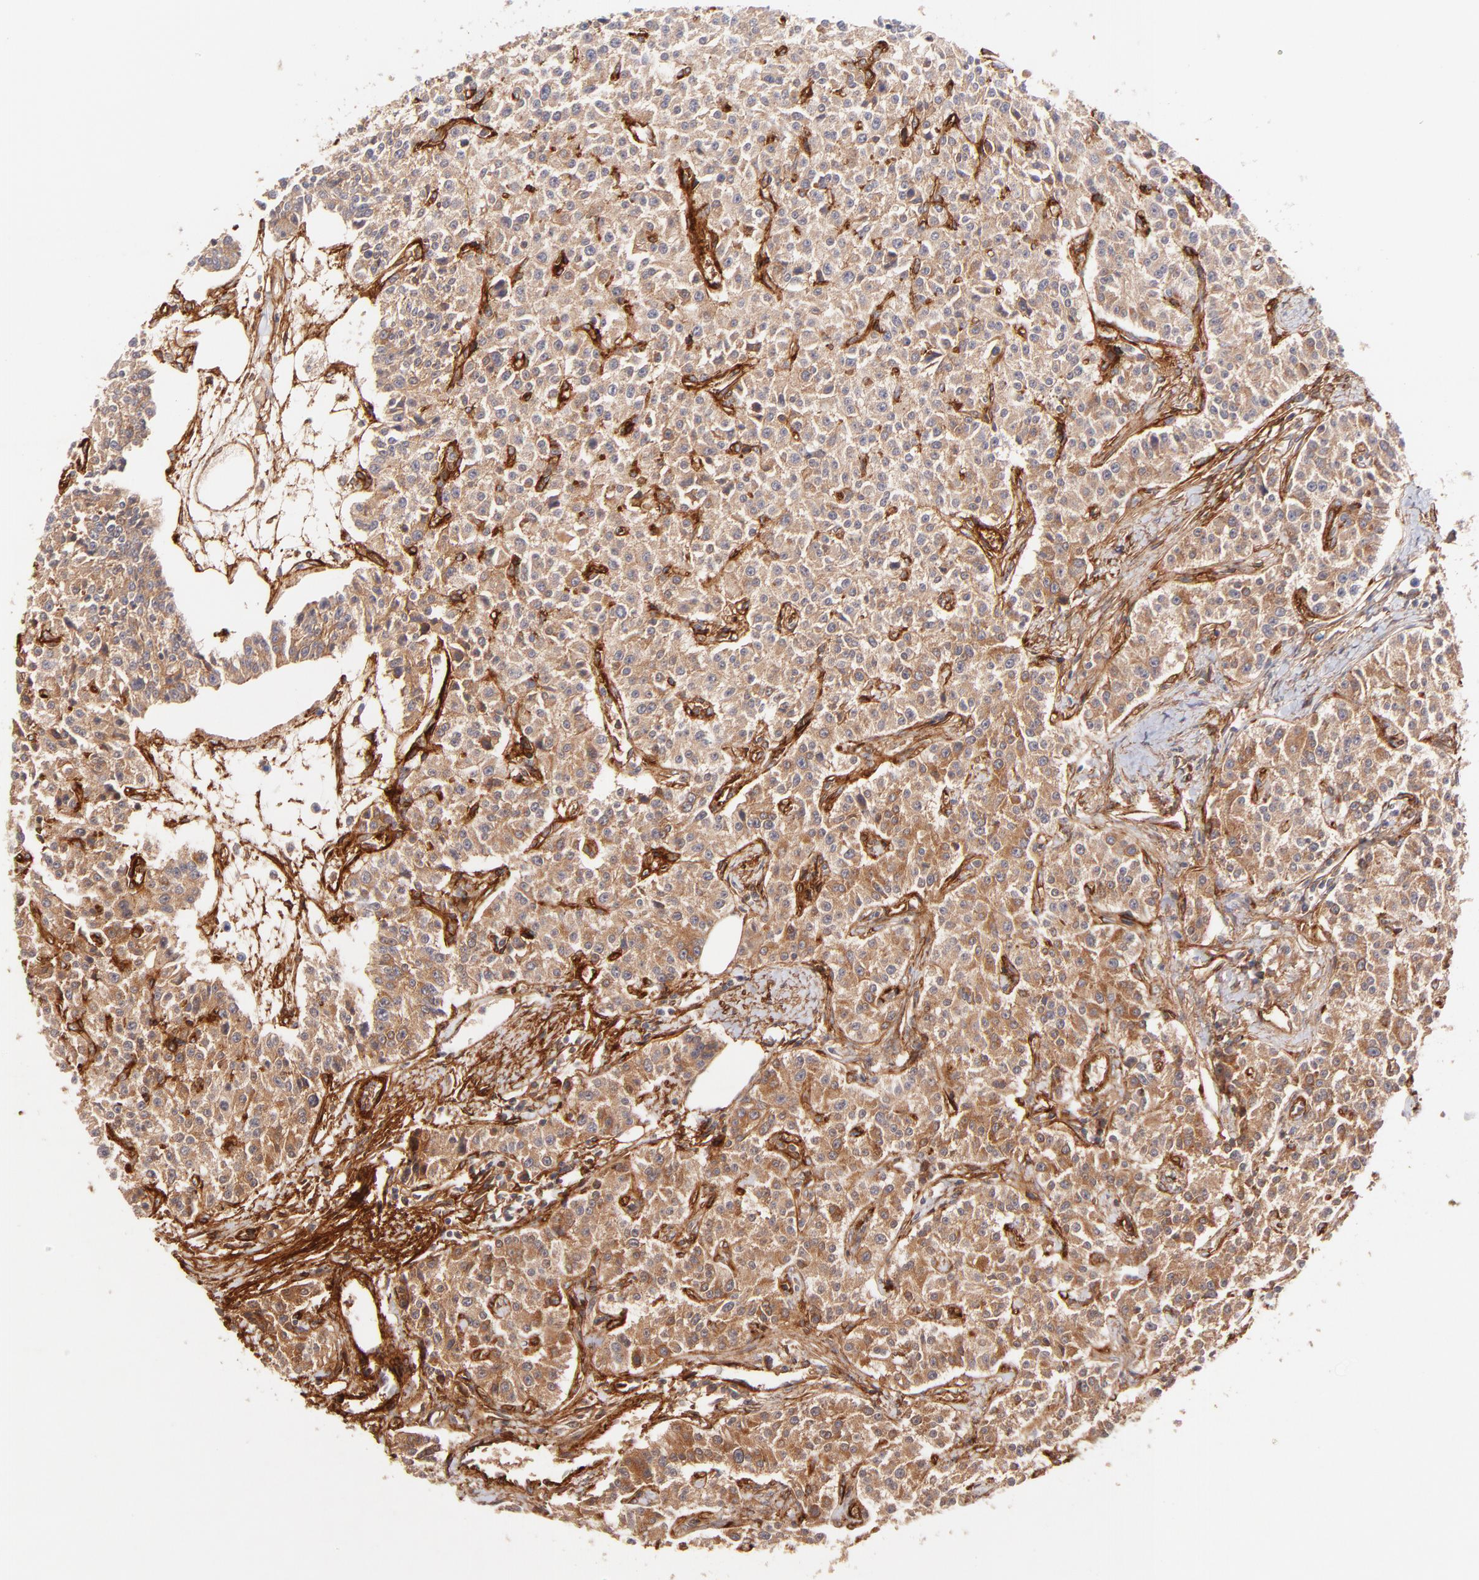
{"staining": {"intensity": "weak", "quantity": ">75%", "location": "cytoplasmic/membranous"}, "tissue": "carcinoid", "cell_type": "Tumor cells", "image_type": "cancer", "snomed": [{"axis": "morphology", "description": "Carcinoid, malignant, NOS"}, {"axis": "topography", "description": "Stomach"}], "caption": "This is a micrograph of immunohistochemistry (IHC) staining of malignant carcinoid, which shows weak positivity in the cytoplasmic/membranous of tumor cells.", "gene": "ITGB1", "patient": {"sex": "female", "age": 76}}